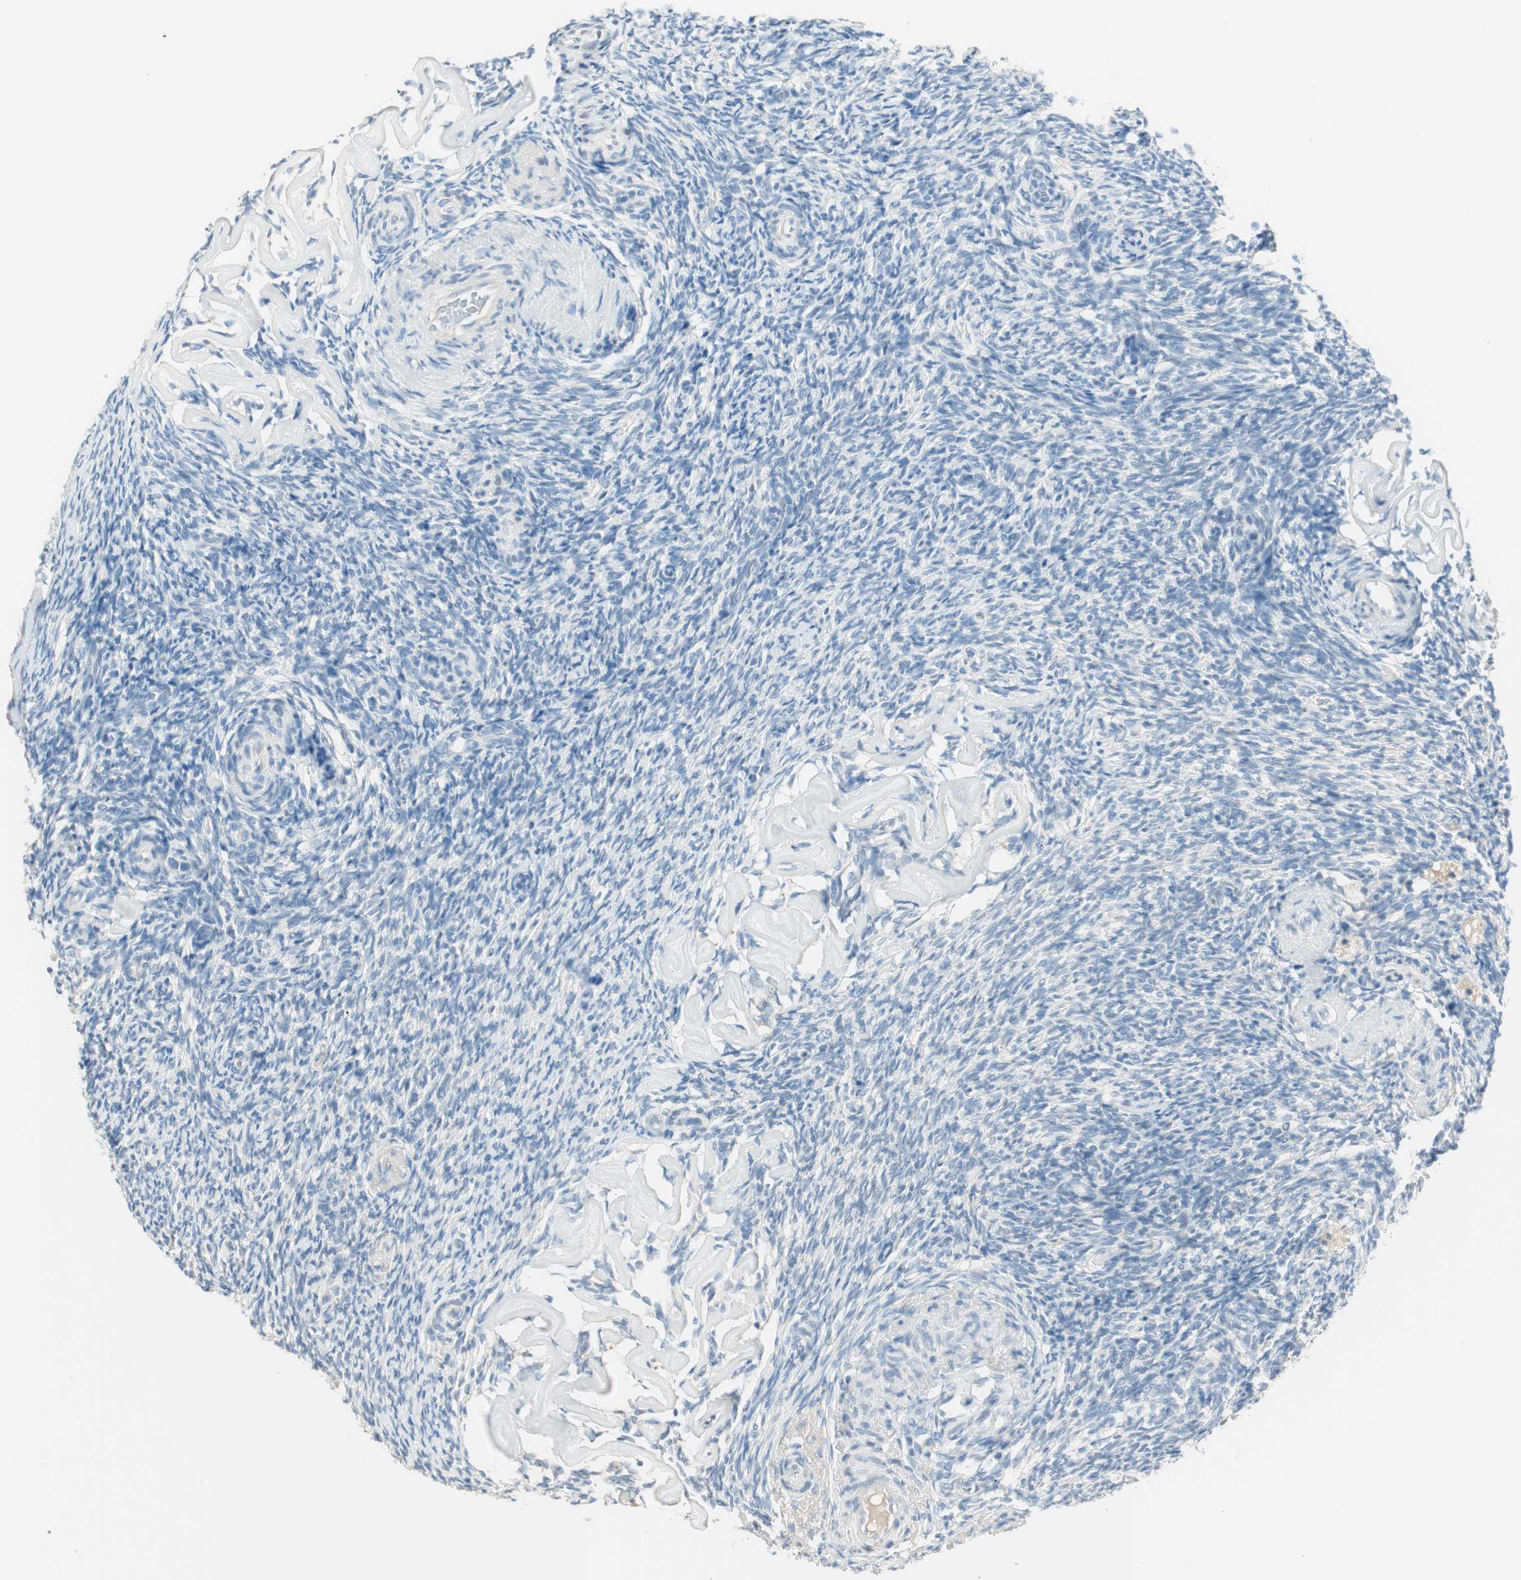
{"staining": {"intensity": "negative", "quantity": "none", "location": "none"}, "tissue": "ovary", "cell_type": "Ovarian stroma cells", "image_type": "normal", "snomed": [{"axis": "morphology", "description": "Normal tissue, NOS"}, {"axis": "topography", "description": "Ovary"}], "caption": "Immunohistochemistry photomicrograph of unremarkable human ovary stained for a protein (brown), which reveals no expression in ovarian stroma cells.", "gene": "HPGD", "patient": {"sex": "female", "age": 60}}